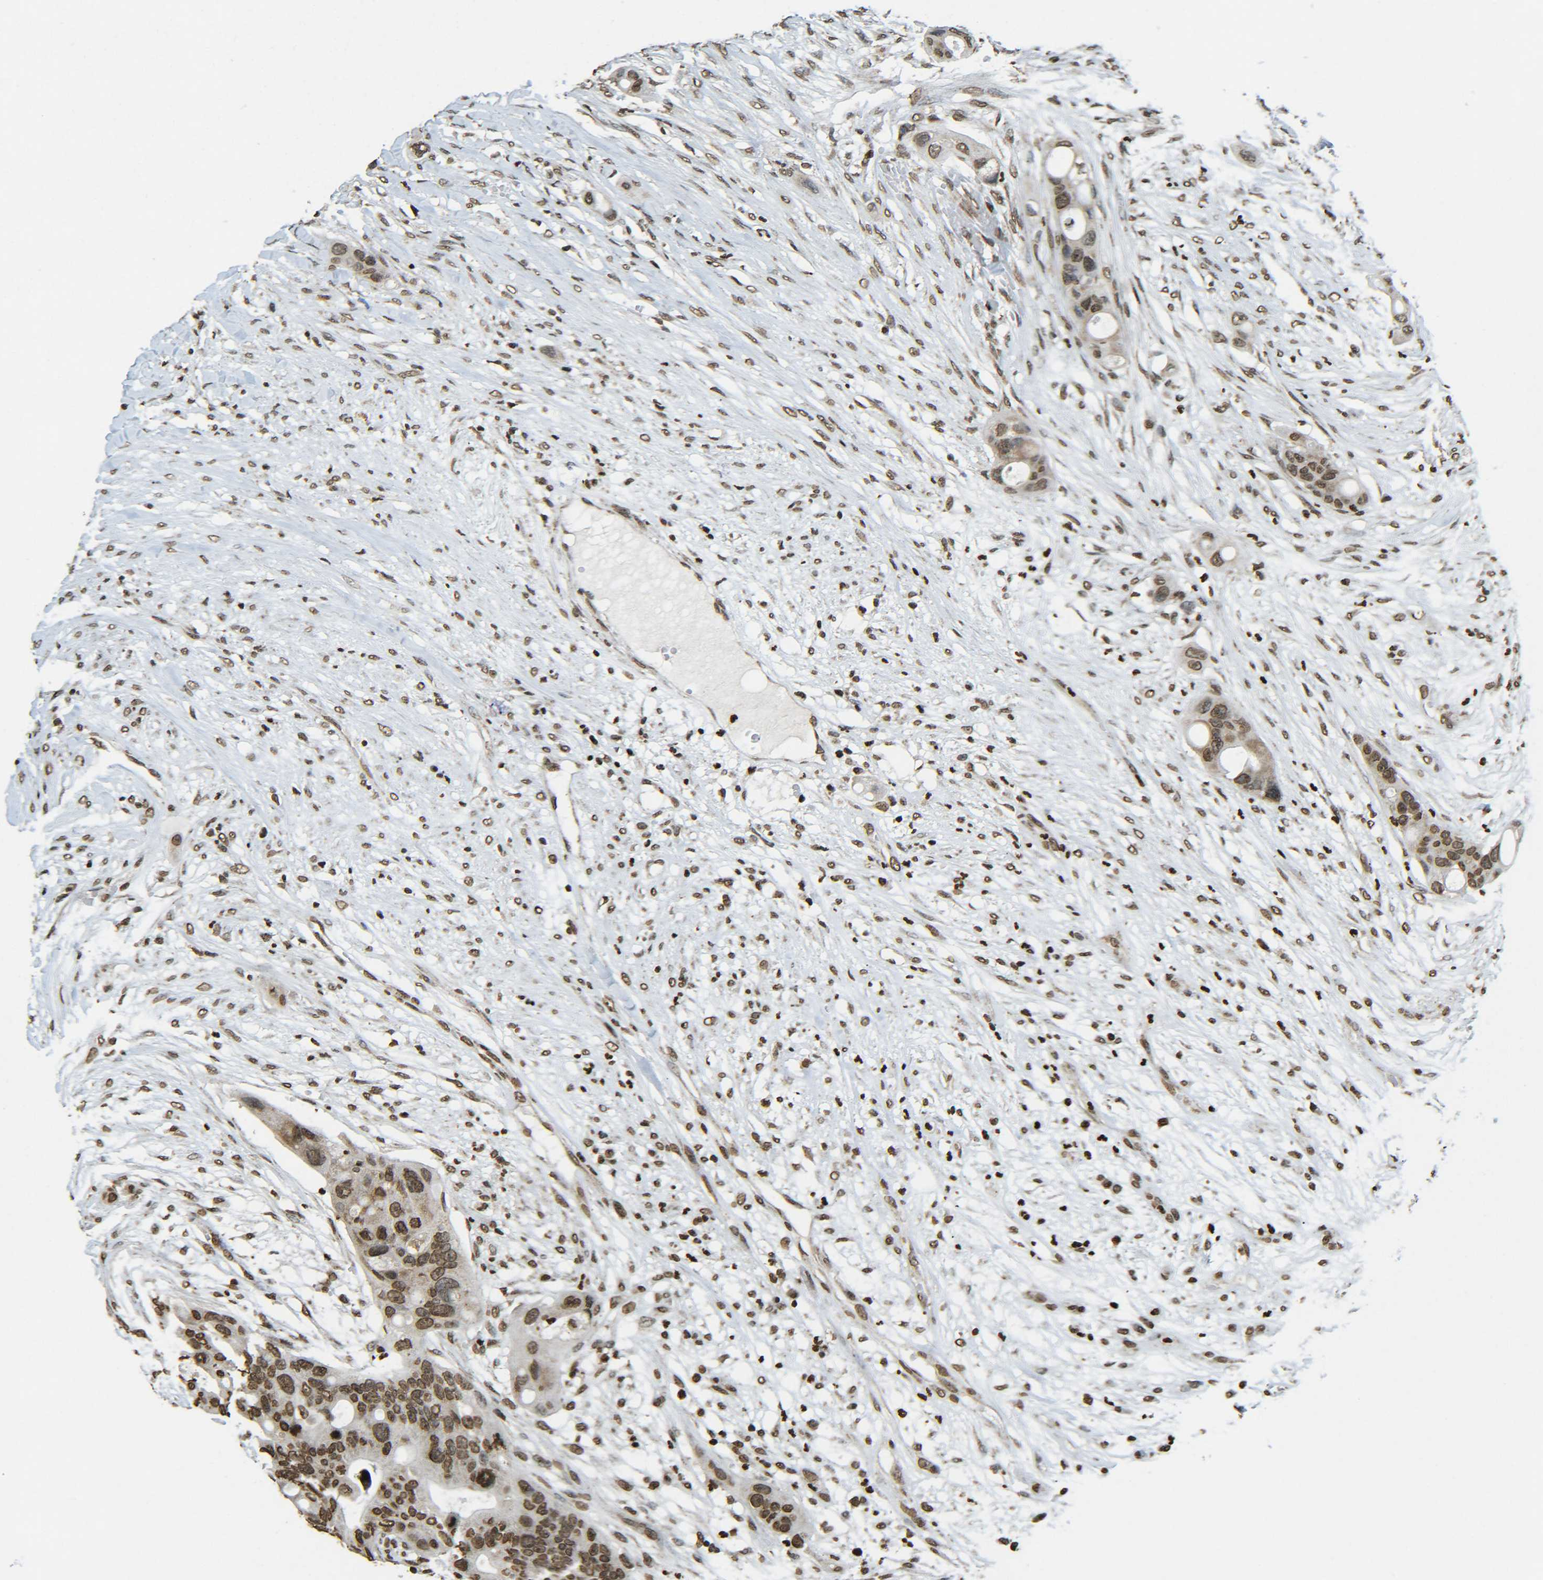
{"staining": {"intensity": "moderate", "quantity": ">75%", "location": "nuclear"}, "tissue": "colorectal cancer", "cell_type": "Tumor cells", "image_type": "cancer", "snomed": [{"axis": "morphology", "description": "Adenocarcinoma, NOS"}, {"axis": "topography", "description": "Colon"}], "caption": "Protein staining displays moderate nuclear positivity in about >75% of tumor cells in colorectal cancer.", "gene": "NEUROG2", "patient": {"sex": "female", "age": 57}}